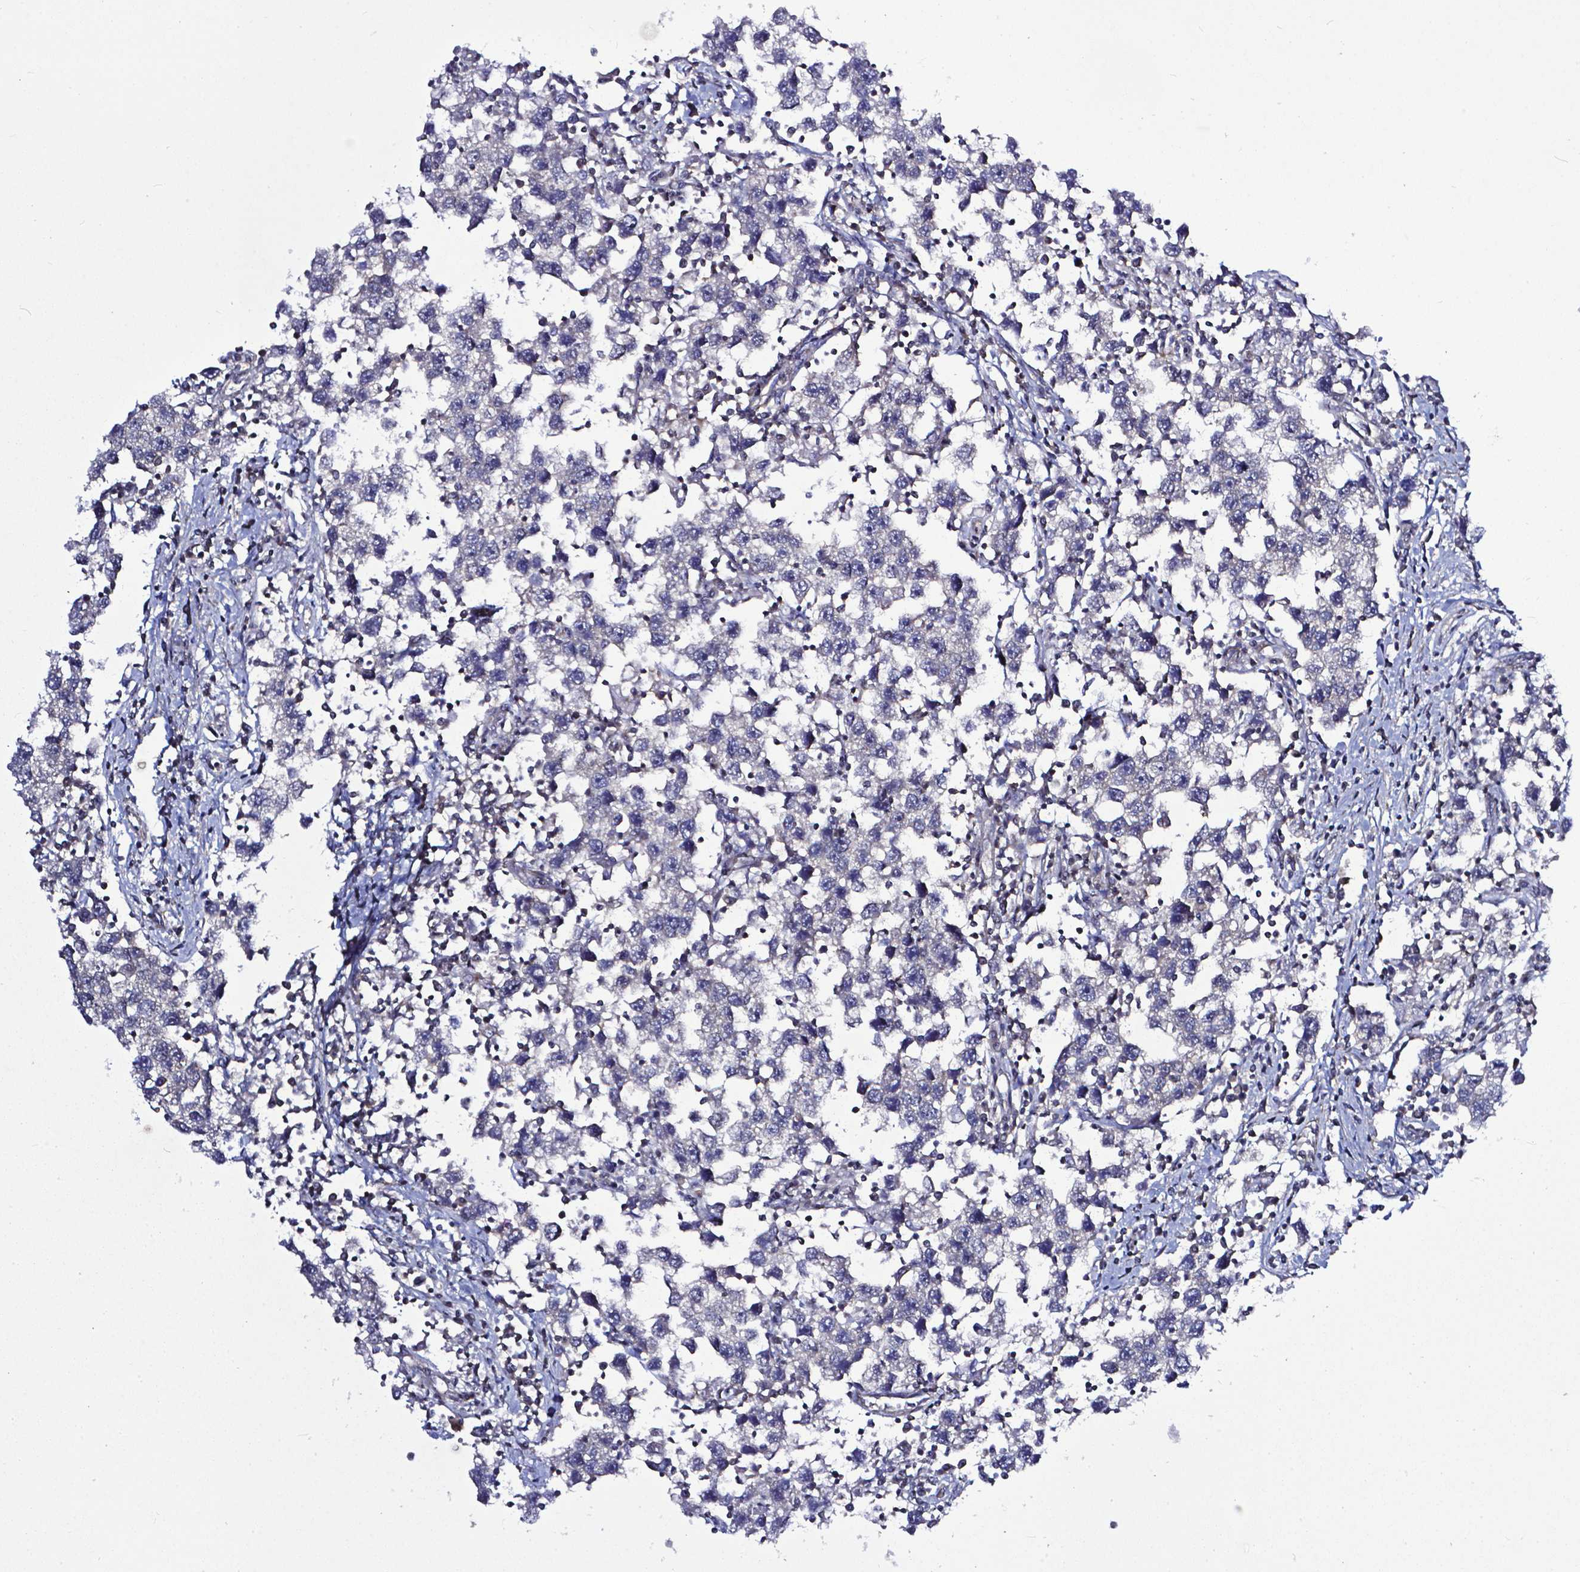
{"staining": {"intensity": "negative", "quantity": "none", "location": "none"}, "tissue": "testis cancer", "cell_type": "Tumor cells", "image_type": "cancer", "snomed": [{"axis": "morphology", "description": "Seminoma, NOS"}, {"axis": "topography", "description": "Testis"}], "caption": "Immunohistochemical staining of human seminoma (testis) shows no significant positivity in tumor cells.", "gene": "OTUB1", "patient": {"sex": "male", "age": 30}}